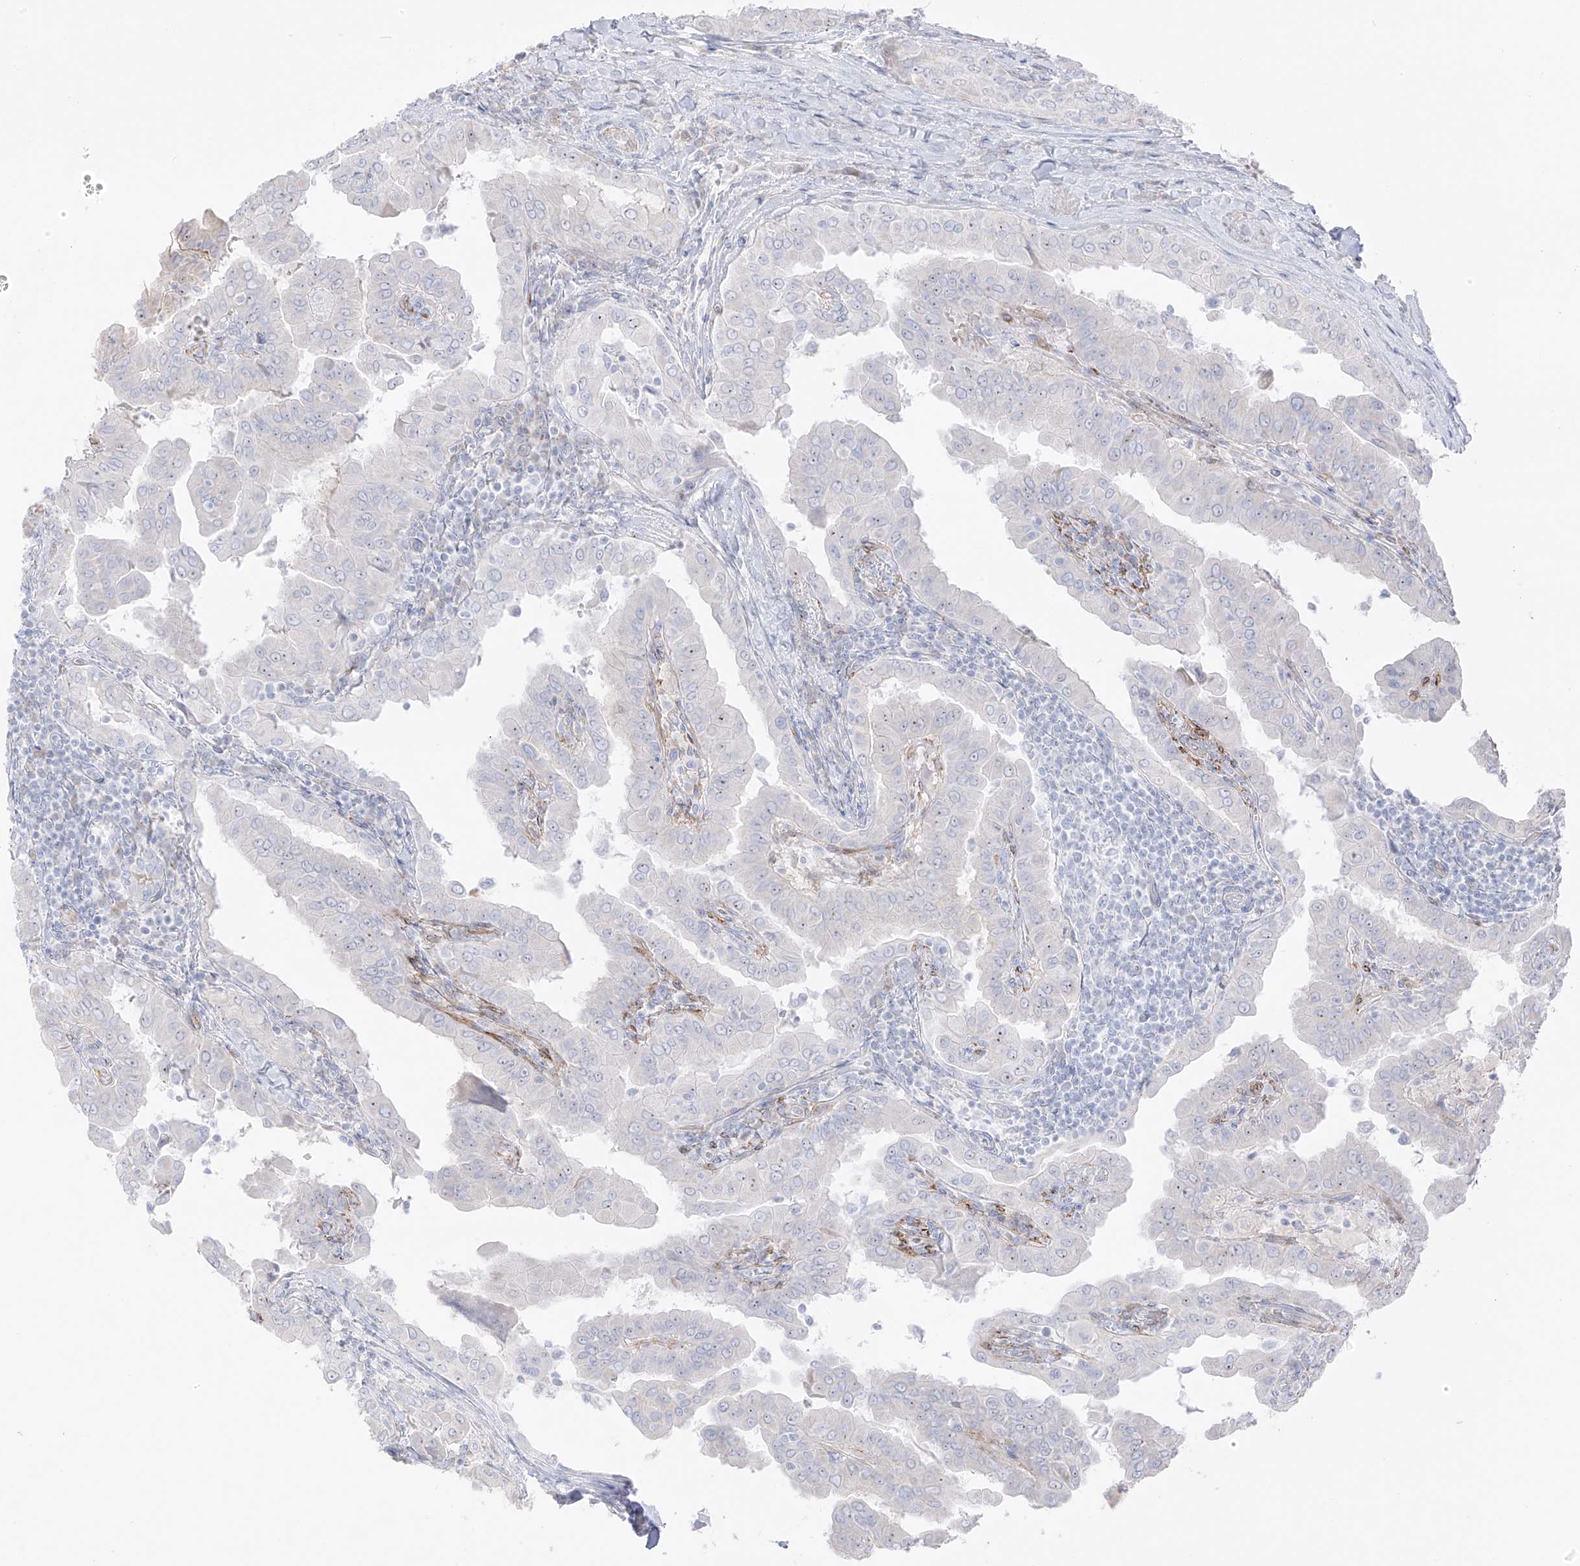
{"staining": {"intensity": "negative", "quantity": "none", "location": "none"}, "tissue": "thyroid cancer", "cell_type": "Tumor cells", "image_type": "cancer", "snomed": [{"axis": "morphology", "description": "Papillary adenocarcinoma, NOS"}, {"axis": "topography", "description": "Thyroid gland"}], "caption": "This is an IHC histopathology image of thyroid cancer (papillary adenocarcinoma). There is no expression in tumor cells.", "gene": "C11orf87", "patient": {"sex": "male", "age": 33}}